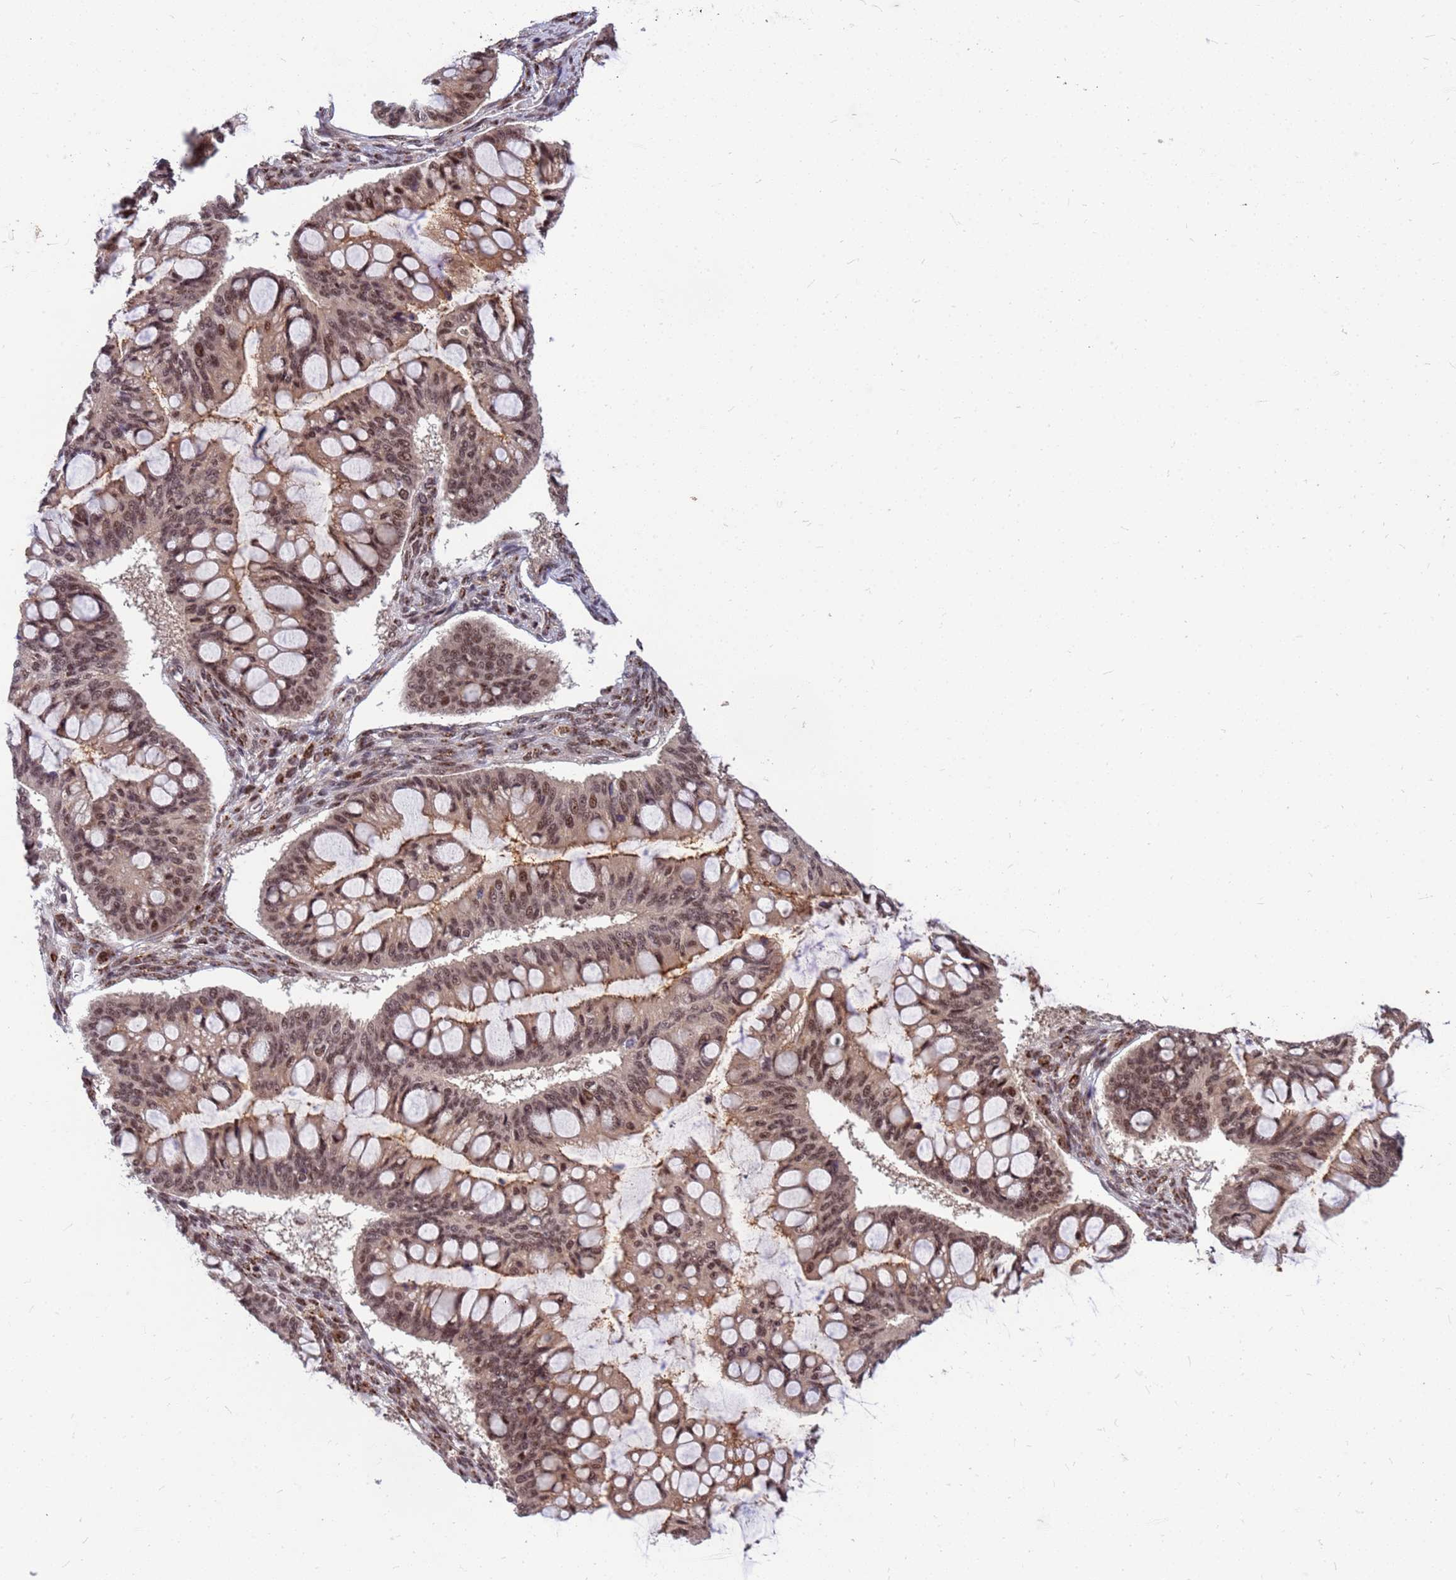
{"staining": {"intensity": "moderate", "quantity": ">75%", "location": "cytoplasmic/membranous,nuclear"}, "tissue": "ovarian cancer", "cell_type": "Tumor cells", "image_type": "cancer", "snomed": [{"axis": "morphology", "description": "Cystadenocarcinoma, mucinous, NOS"}, {"axis": "topography", "description": "Ovary"}], "caption": "A brown stain labels moderate cytoplasmic/membranous and nuclear expression of a protein in mucinous cystadenocarcinoma (ovarian) tumor cells.", "gene": "NCBP2", "patient": {"sex": "female", "age": 73}}